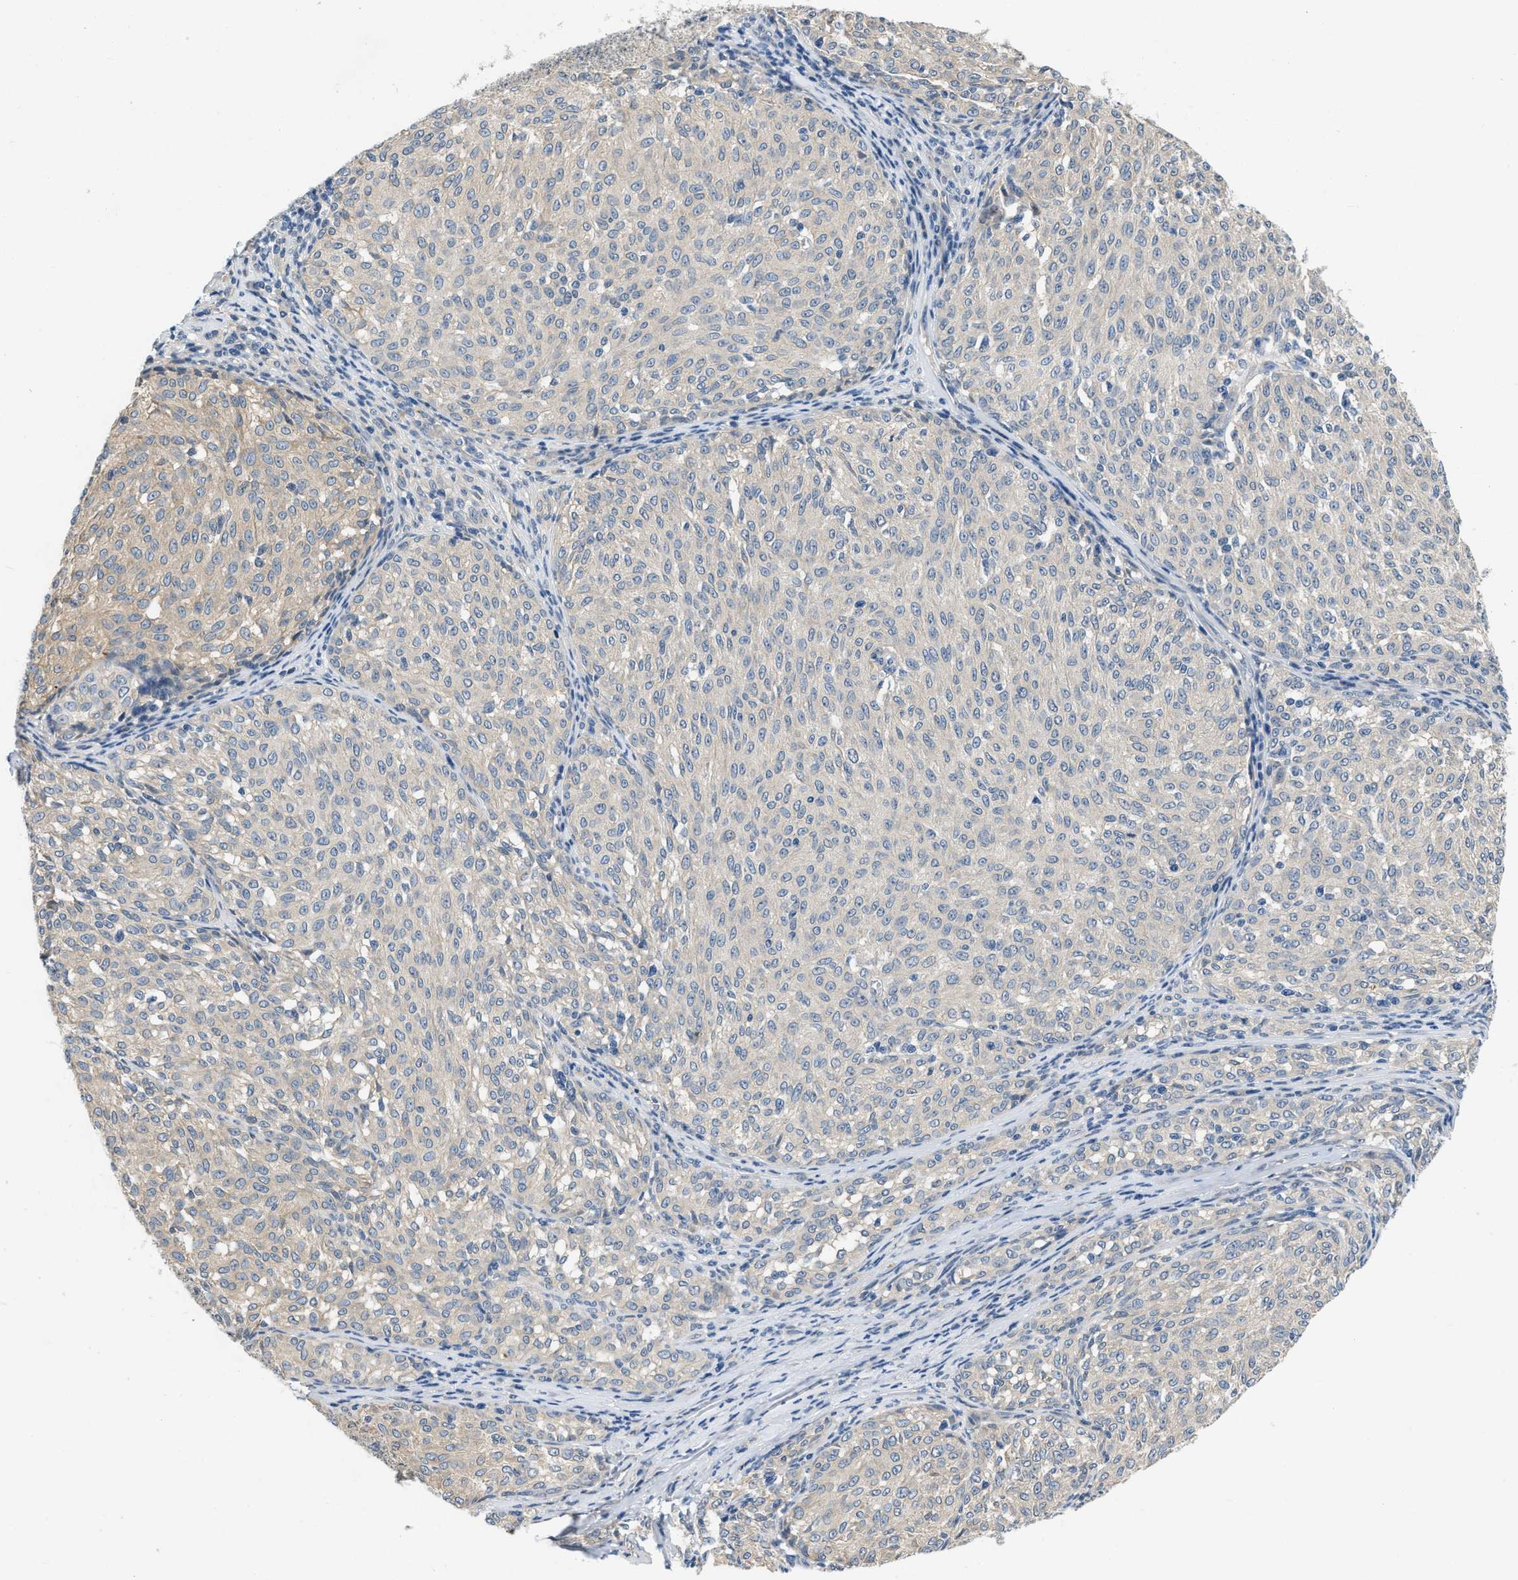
{"staining": {"intensity": "weak", "quantity": "<25%", "location": "cytoplasmic/membranous"}, "tissue": "melanoma", "cell_type": "Tumor cells", "image_type": "cancer", "snomed": [{"axis": "morphology", "description": "Malignant melanoma, NOS"}, {"axis": "topography", "description": "Skin"}], "caption": "An immunohistochemistry histopathology image of melanoma is shown. There is no staining in tumor cells of melanoma. (Stains: DAB immunohistochemistry with hematoxylin counter stain, Microscopy: brightfield microscopy at high magnification).", "gene": "PDGFRA", "patient": {"sex": "female", "age": 72}}